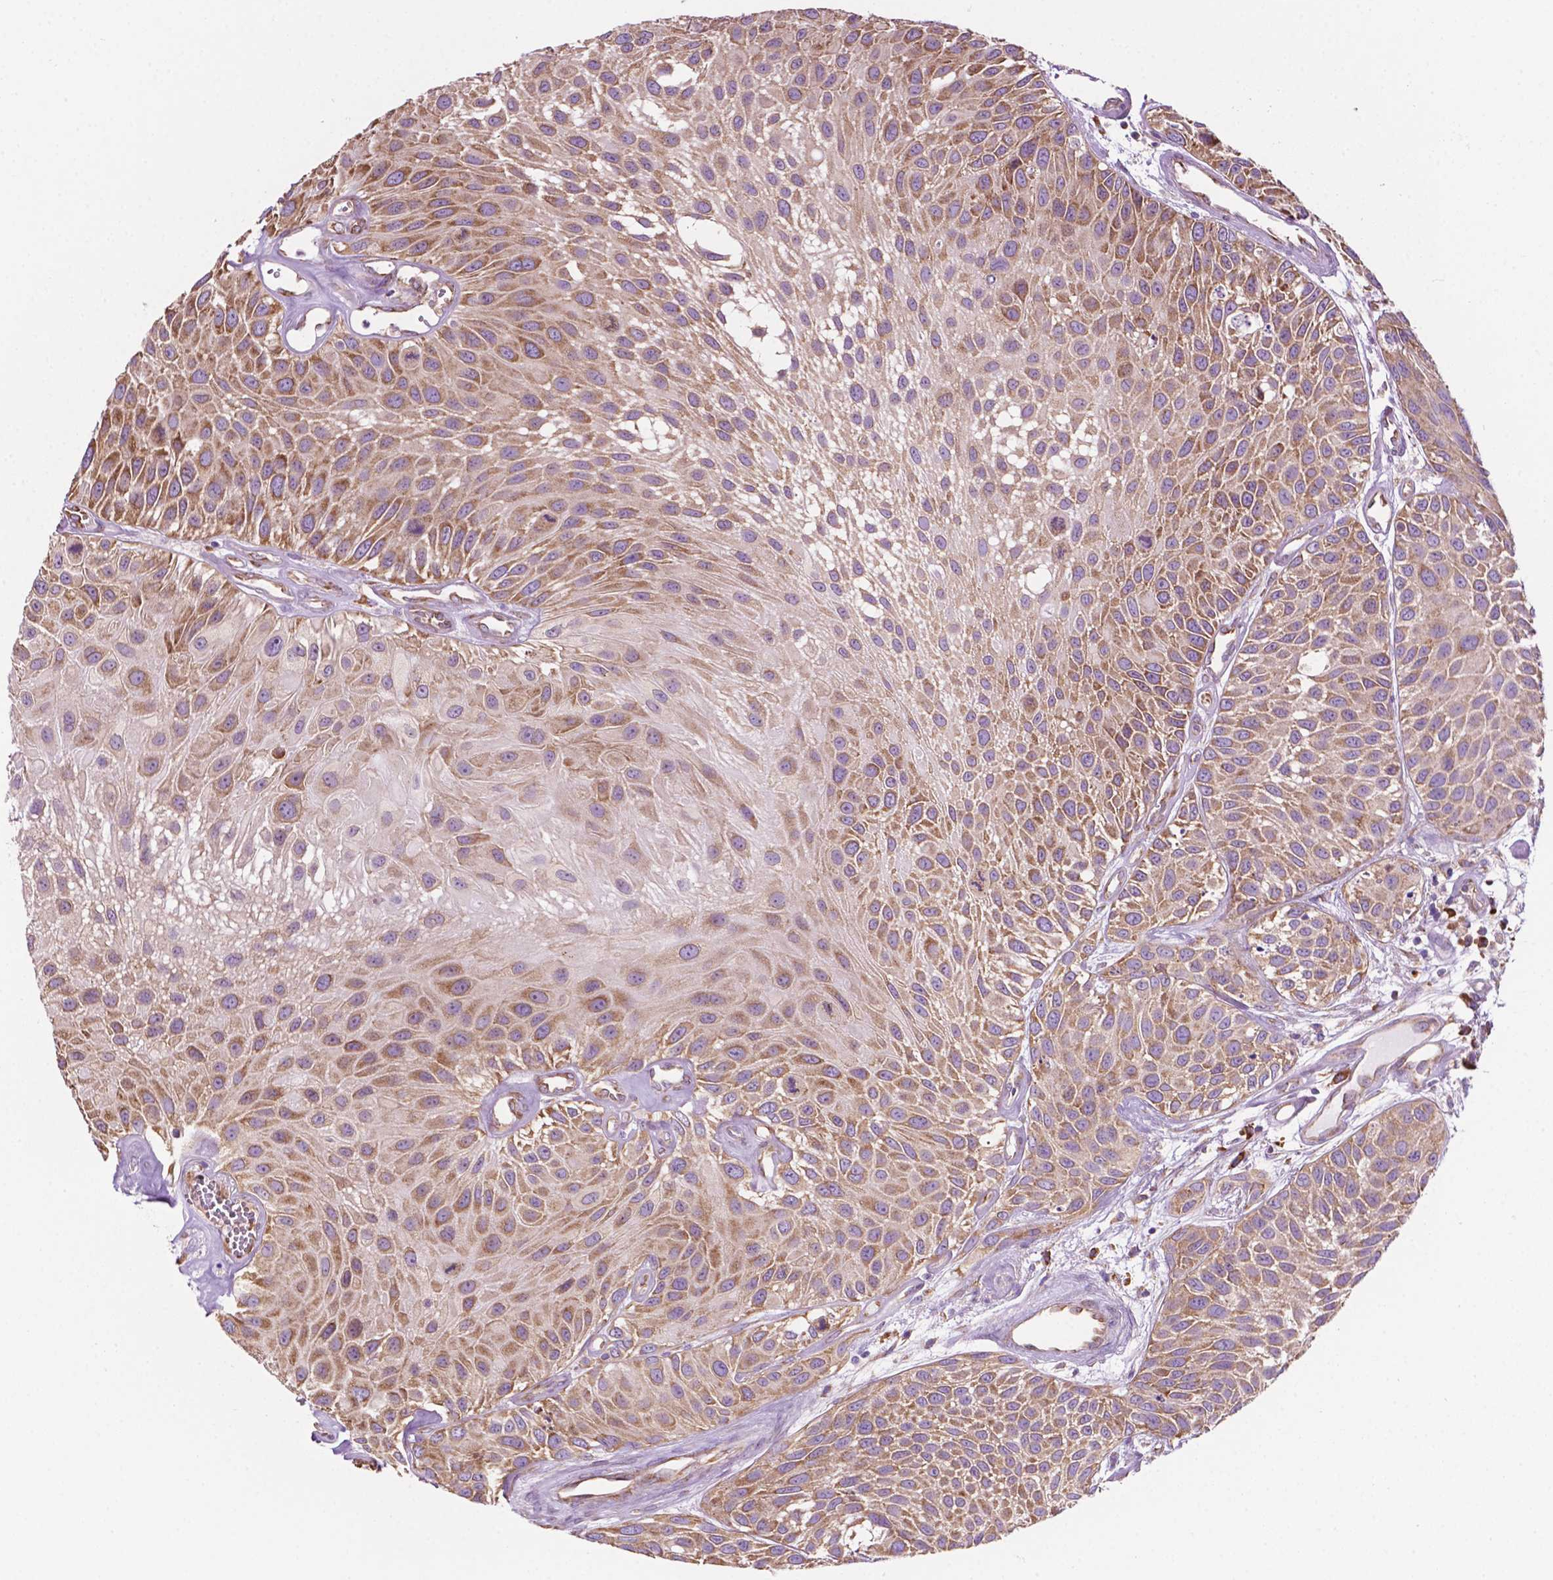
{"staining": {"intensity": "moderate", "quantity": "25%-75%", "location": "cytoplasmic/membranous"}, "tissue": "urothelial cancer", "cell_type": "Tumor cells", "image_type": "cancer", "snomed": [{"axis": "morphology", "description": "Urothelial carcinoma, Low grade"}, {"axis": "topography", "description": "Urinary bladder"}], "caption": "Human urothelial carcinoma (low-grade) stained with a protein marker exhibits moderate staining in tumor cells.", "gene": "RPL29", "patient": {"sex": "female", "age": 87}}